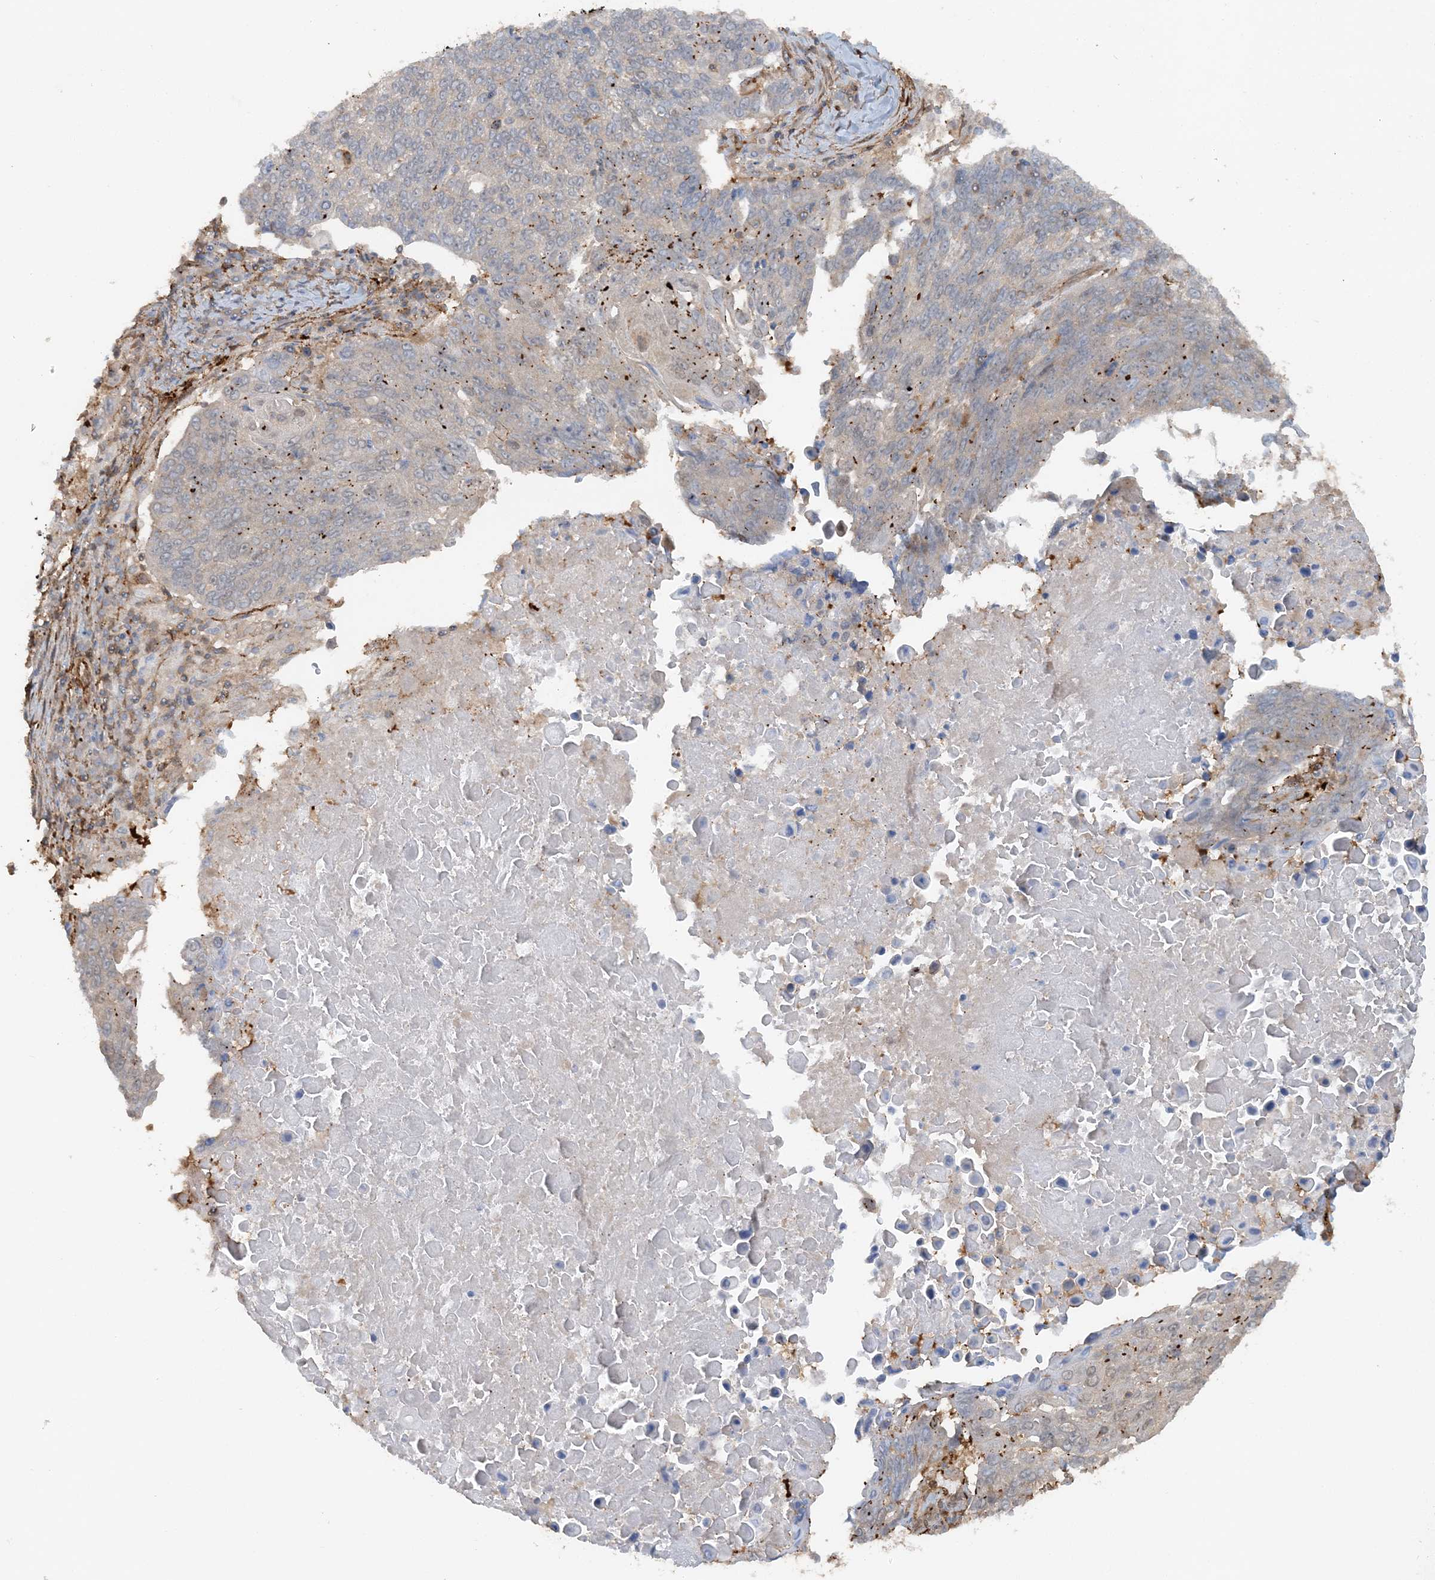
{"staining": {"intensity": "negative", "quantity": "none", "location": "none"}, "tissue": "lung cancer", "cell_type": "Tumor cells", "image_type": "cancer", "snomed": [{"axis": "morphology", "description": "Squamous cell carcinoma, NOS"}, {"axis": "topography", "description": "Lung"}], "caption": "Immunohistochemistry of human squamous cell carcinoma (lung) exhibits no positivity in tumor cells.", "gene": "DSTN", "patient": {"sex": "male", "age": 66}}